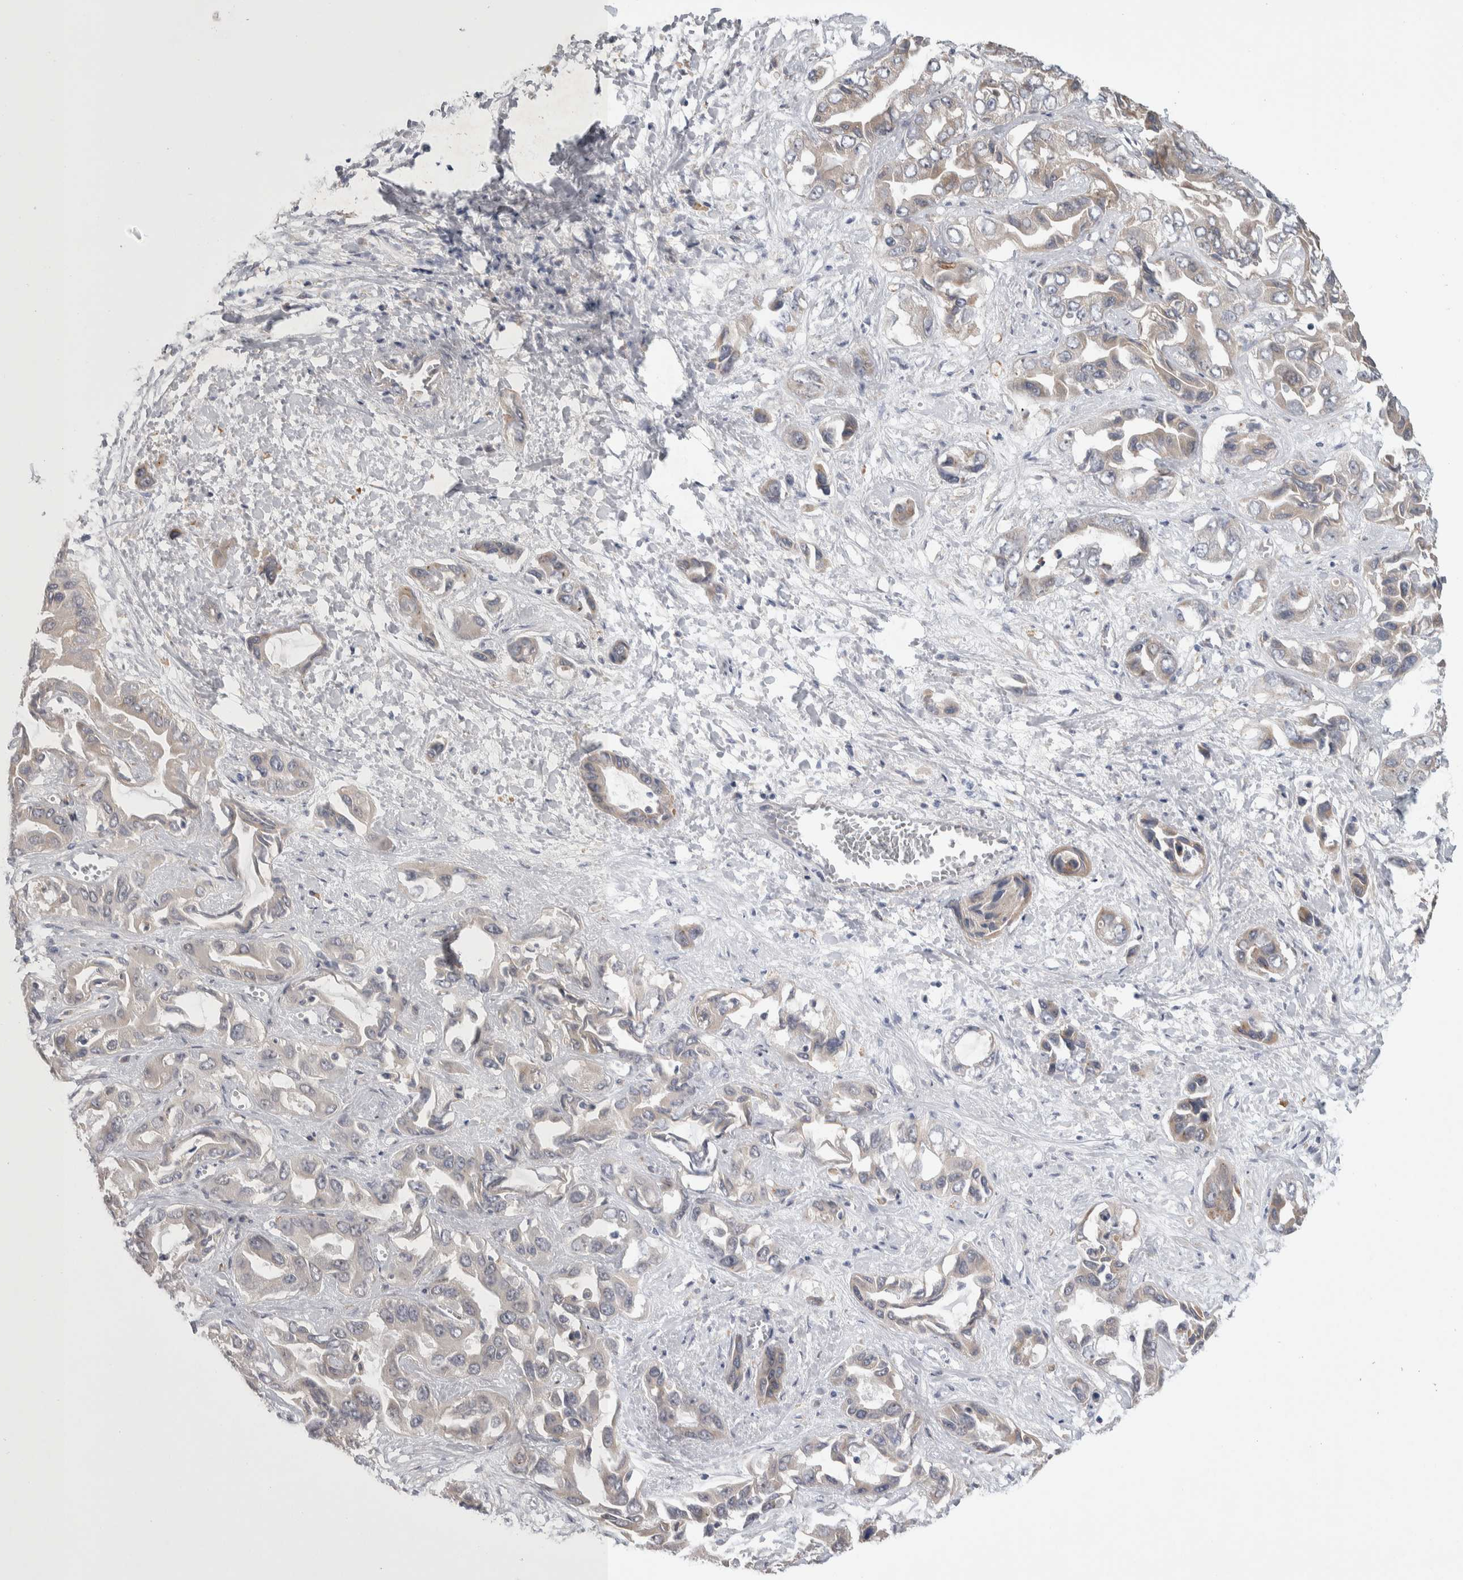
{"staining": {"intensity": "weak", "quantity": "25%-75%", "location": "cytoplasmic/membranous"}, "tissue": "liver cancer", "cell_type": "Tumor cells", "image_type": "cancer", "snomed": [{"axis": "morphology", "description": "Cholangiocarcinoma"}, {"axis": "topography", "description": "Liver"}], "caption": "Immunohistochemistry image of liver cholangiocarcinoma stained for a protein (brown), which displays low levels of weak cytoplasmic/membranous positivity in approximately 25%-75% of tumor cells.", "gene": "IBTK", "patient": {"sex": "female", "age": 52}}